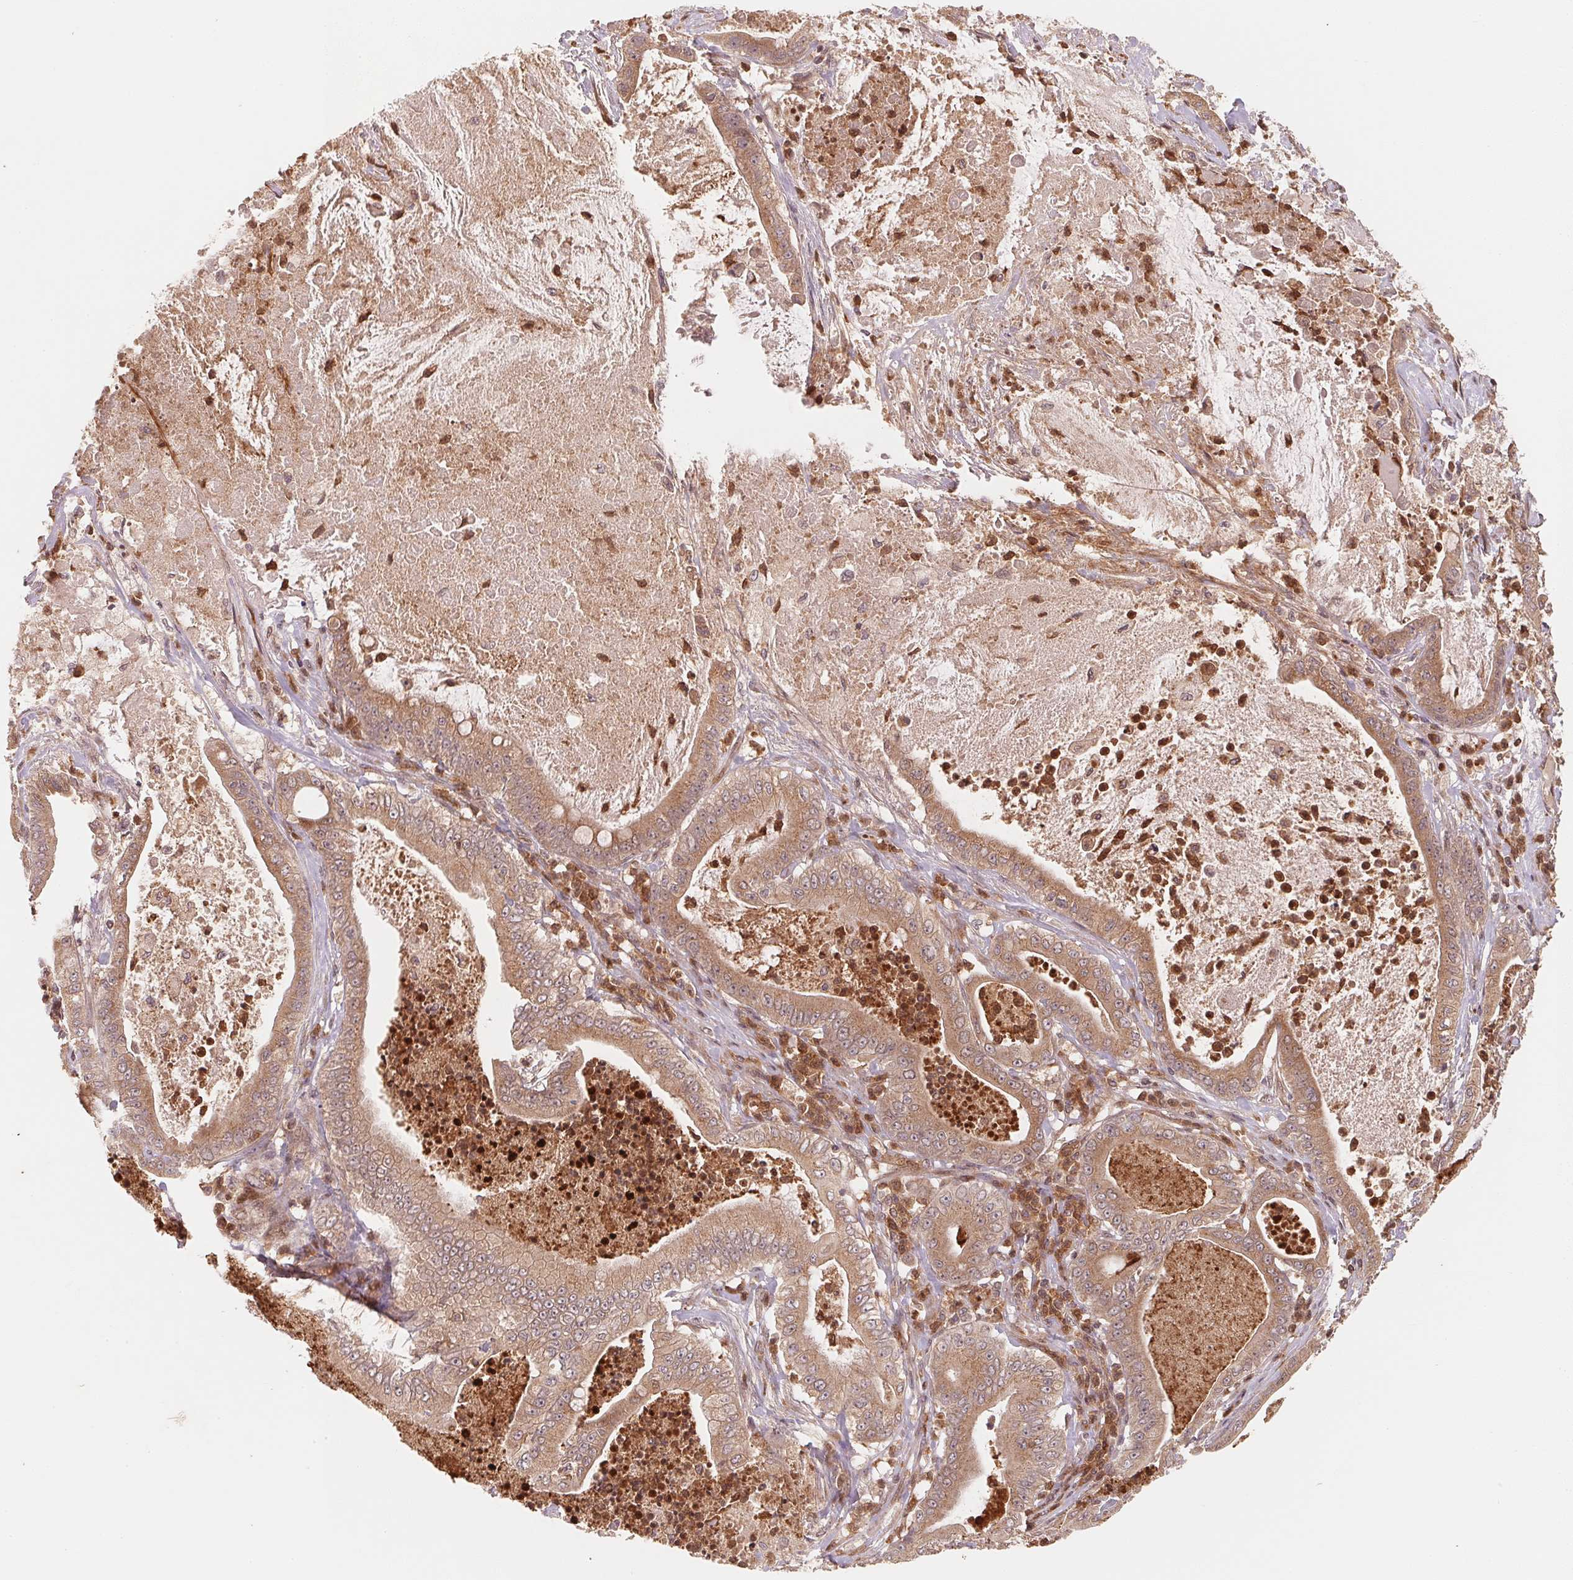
{"staining": {"intensity": "weak", "quantity": ">75%", "location": "cytoplasmic/membranous"}, "tissue": "pancreatic cancer", "cell_type": "Tumor cells", "image_type": "cancer", "snomed": [{"axis": "morphology", "description": "Adenocarcinoma, NOS"}, {"axis": "topography", "description": "Pancreas"}], "caption": "A histopathology image of pancreatic cancer stained for a protein demonstrates weak cytoplasmic/membranous brown staining in tumor cells. The staining was performed using DAB to visualize the protein expression in brown, while the nuclei were stained in blue with hematoxylin (Magnification: 20x).", "gene": "CCDC102B", "patient": {"sex": "male", "age": 71}}